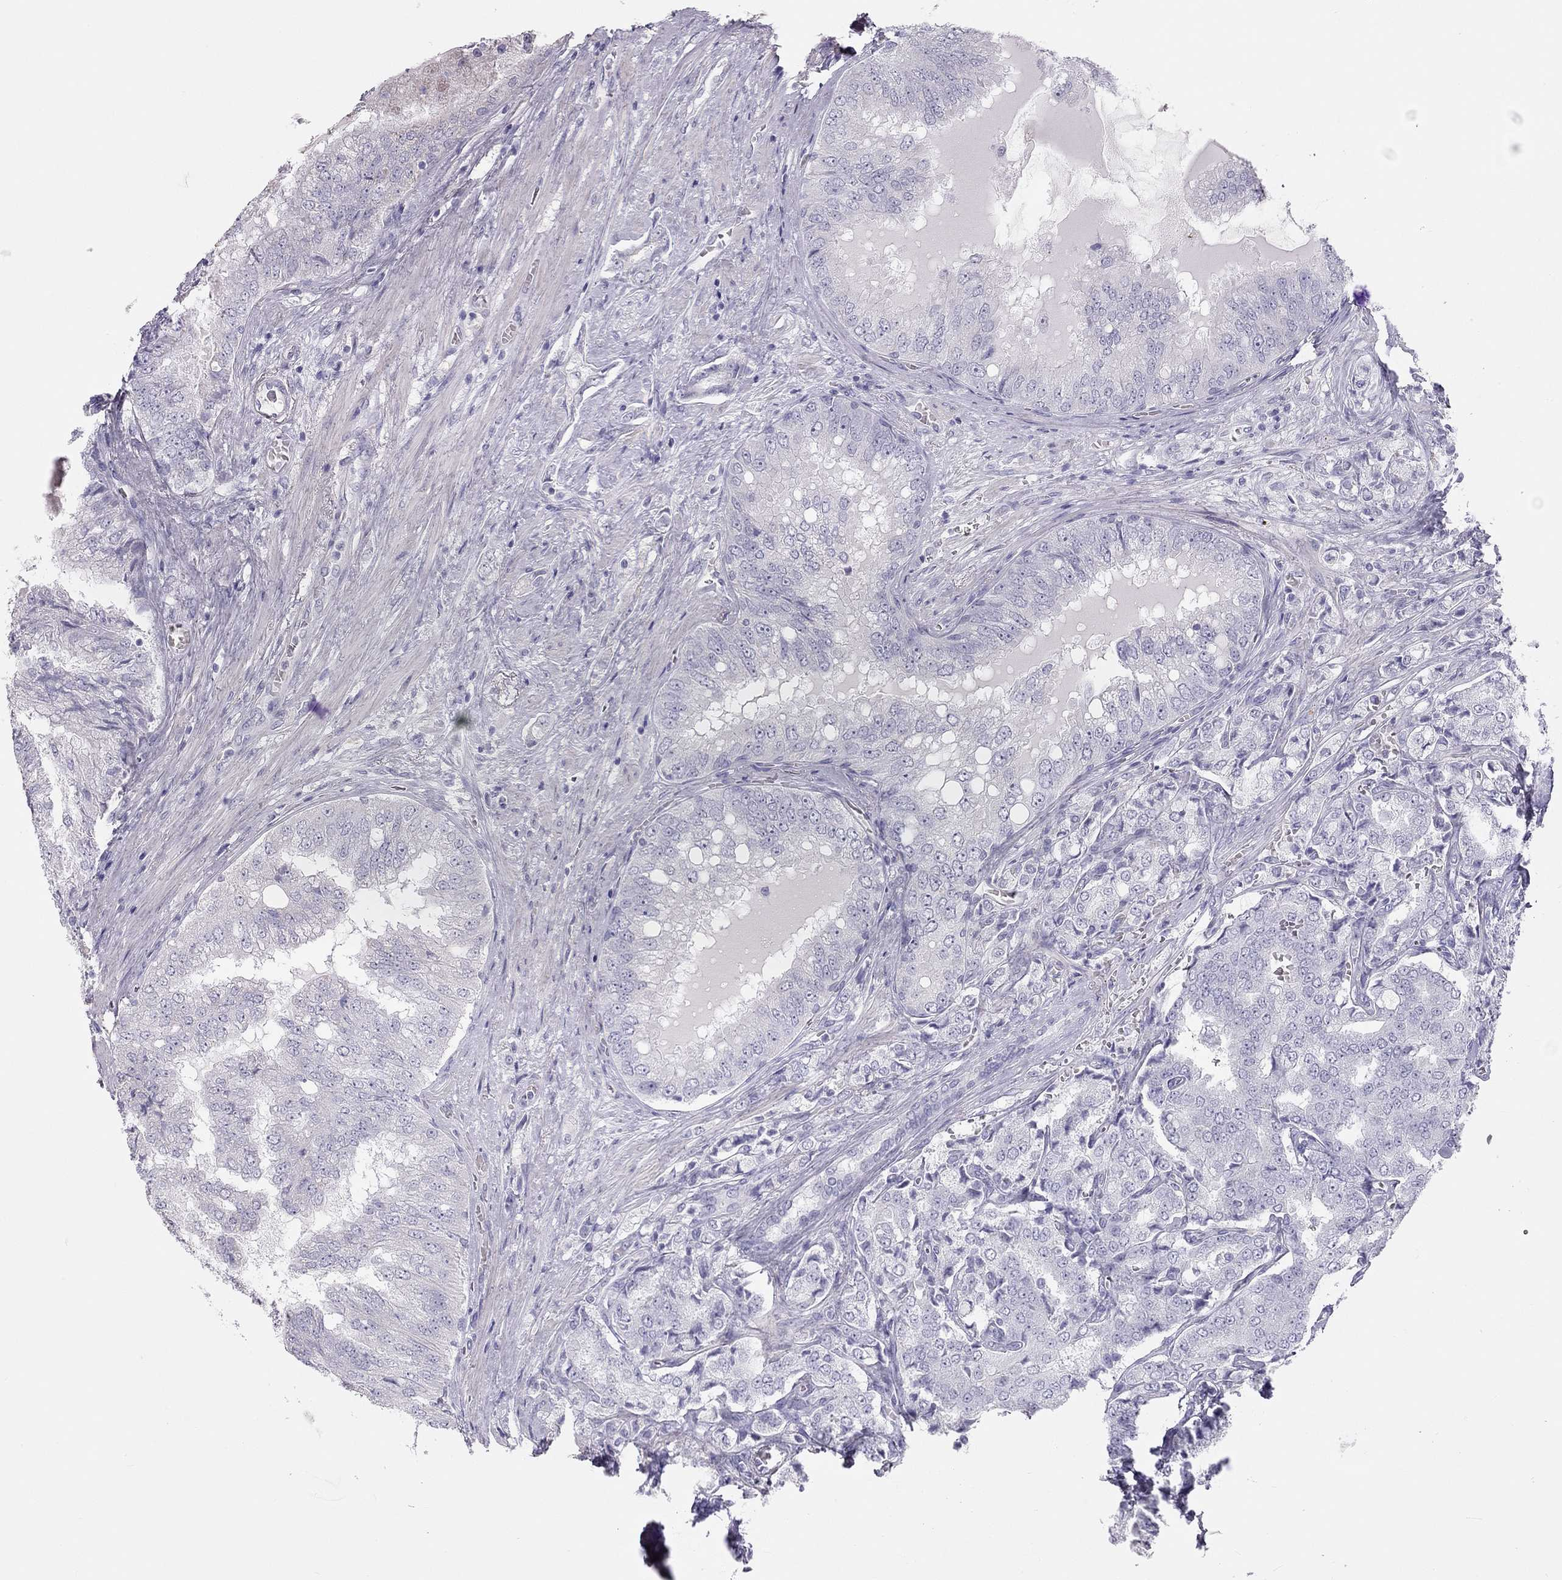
{"staining": {"intensity": "negative", "quantity": "none", "location": "none"}, "tissue": "prostate cancer", "cell_type": "Tumor cells", "image_type": "cancer", "snomed": [{"axis": "morphology", "description": "Adenocarcinoma, NOS"}, {"axis": "topography", "description": "Prostate"}], "caption": "The photomicrograph displays no staining of tumor cells in adenocarcinoma (prostate).", "gene": "SPATA12", "patient": {"sex": "male", "age": 65}}